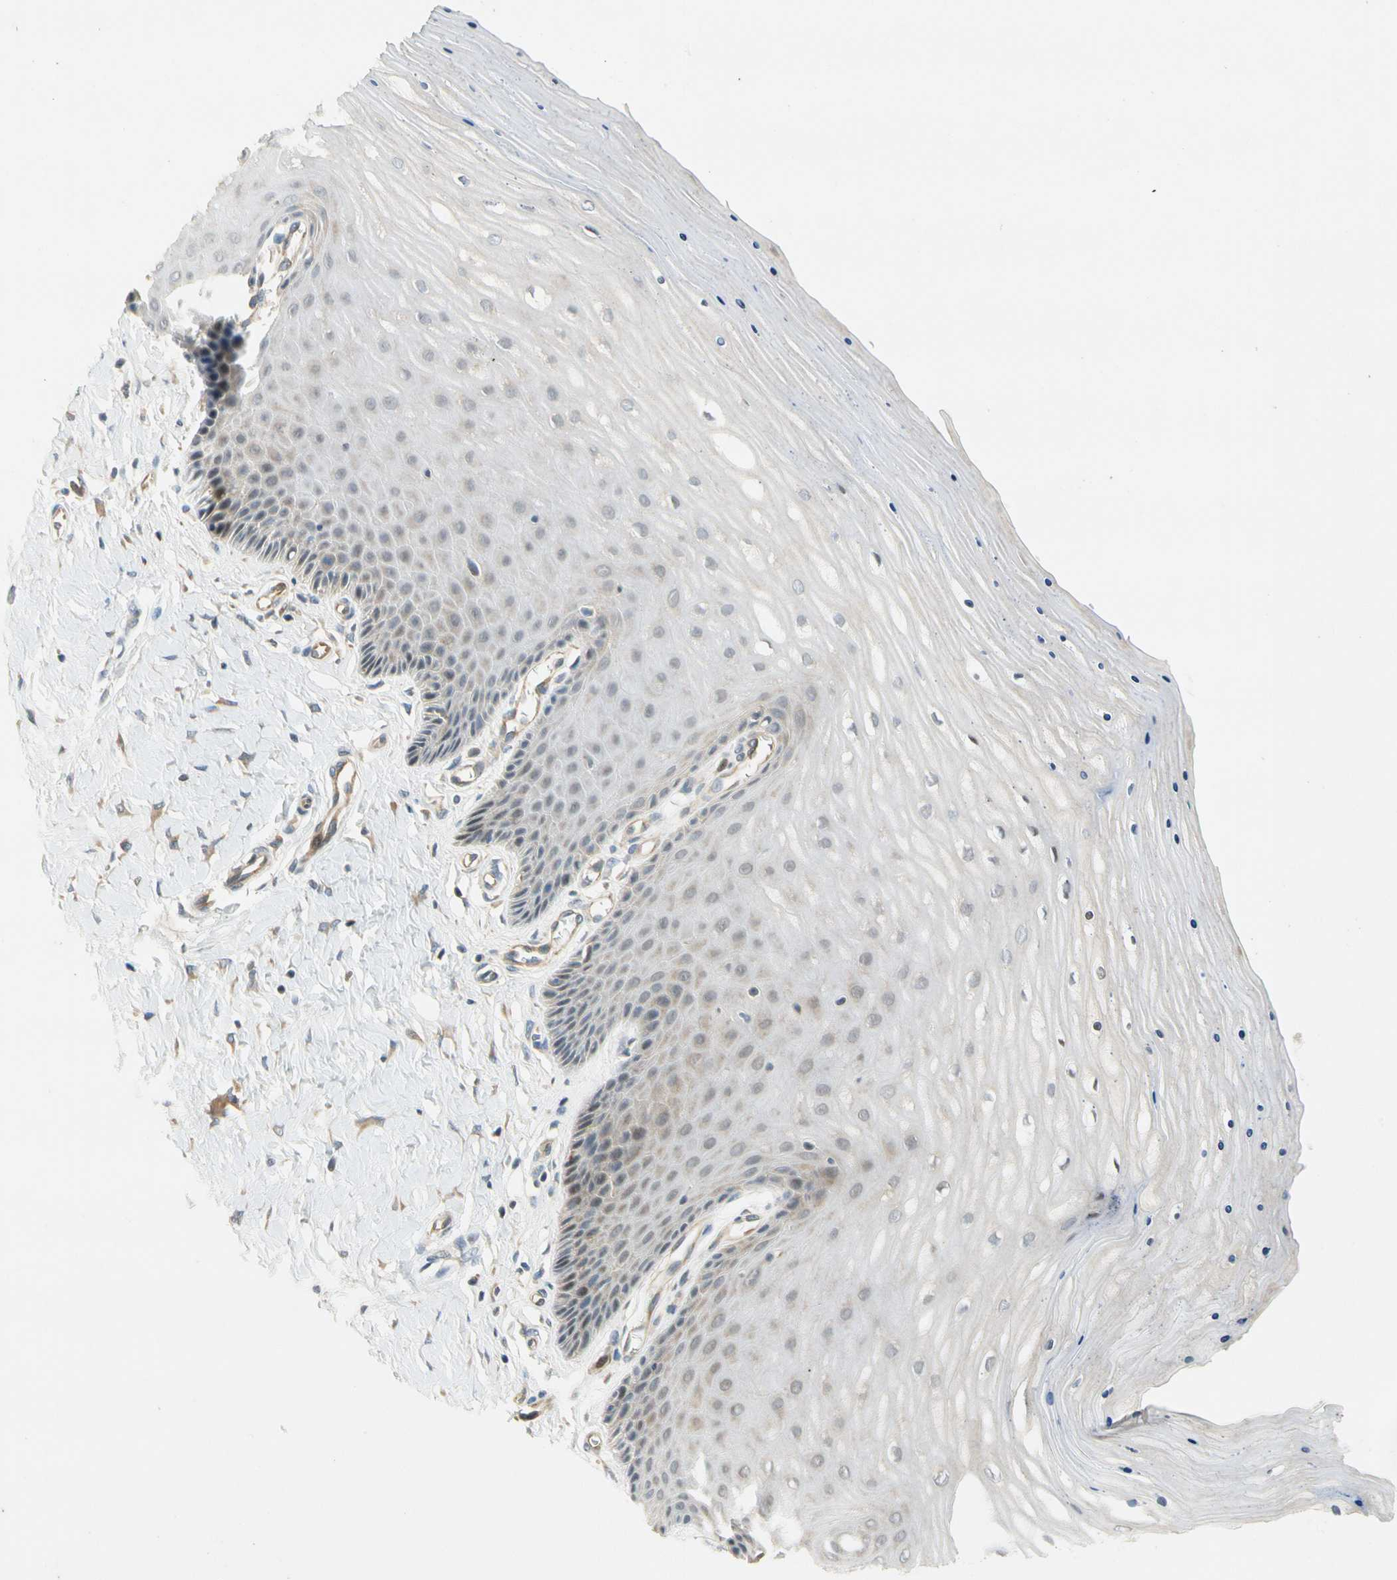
{"staining": {"intensity": "weak", "quantity": ">75%", "location": "cytoplasmic/membranous,nuclear"}, "tissue": "cervix", "cell_type": "Glandular cells", "image_type": "normal", "snomed": [{"axis": "morphology", "description": "Normal tissue, NOS"}, {"axis": "topography", "description": "Cervix"}], "caption": "DAB immunohistochemical staining of normal human cervix exhibits weak cytoplasmic/membranous,nuclear protein staining in about >75% of glandular cells. Immunohistochemistry stains the protein of interest in brown and the nuclei are stained blue.", "gene": "GATD1", "patient": {"sex": "female", "age": 55}}